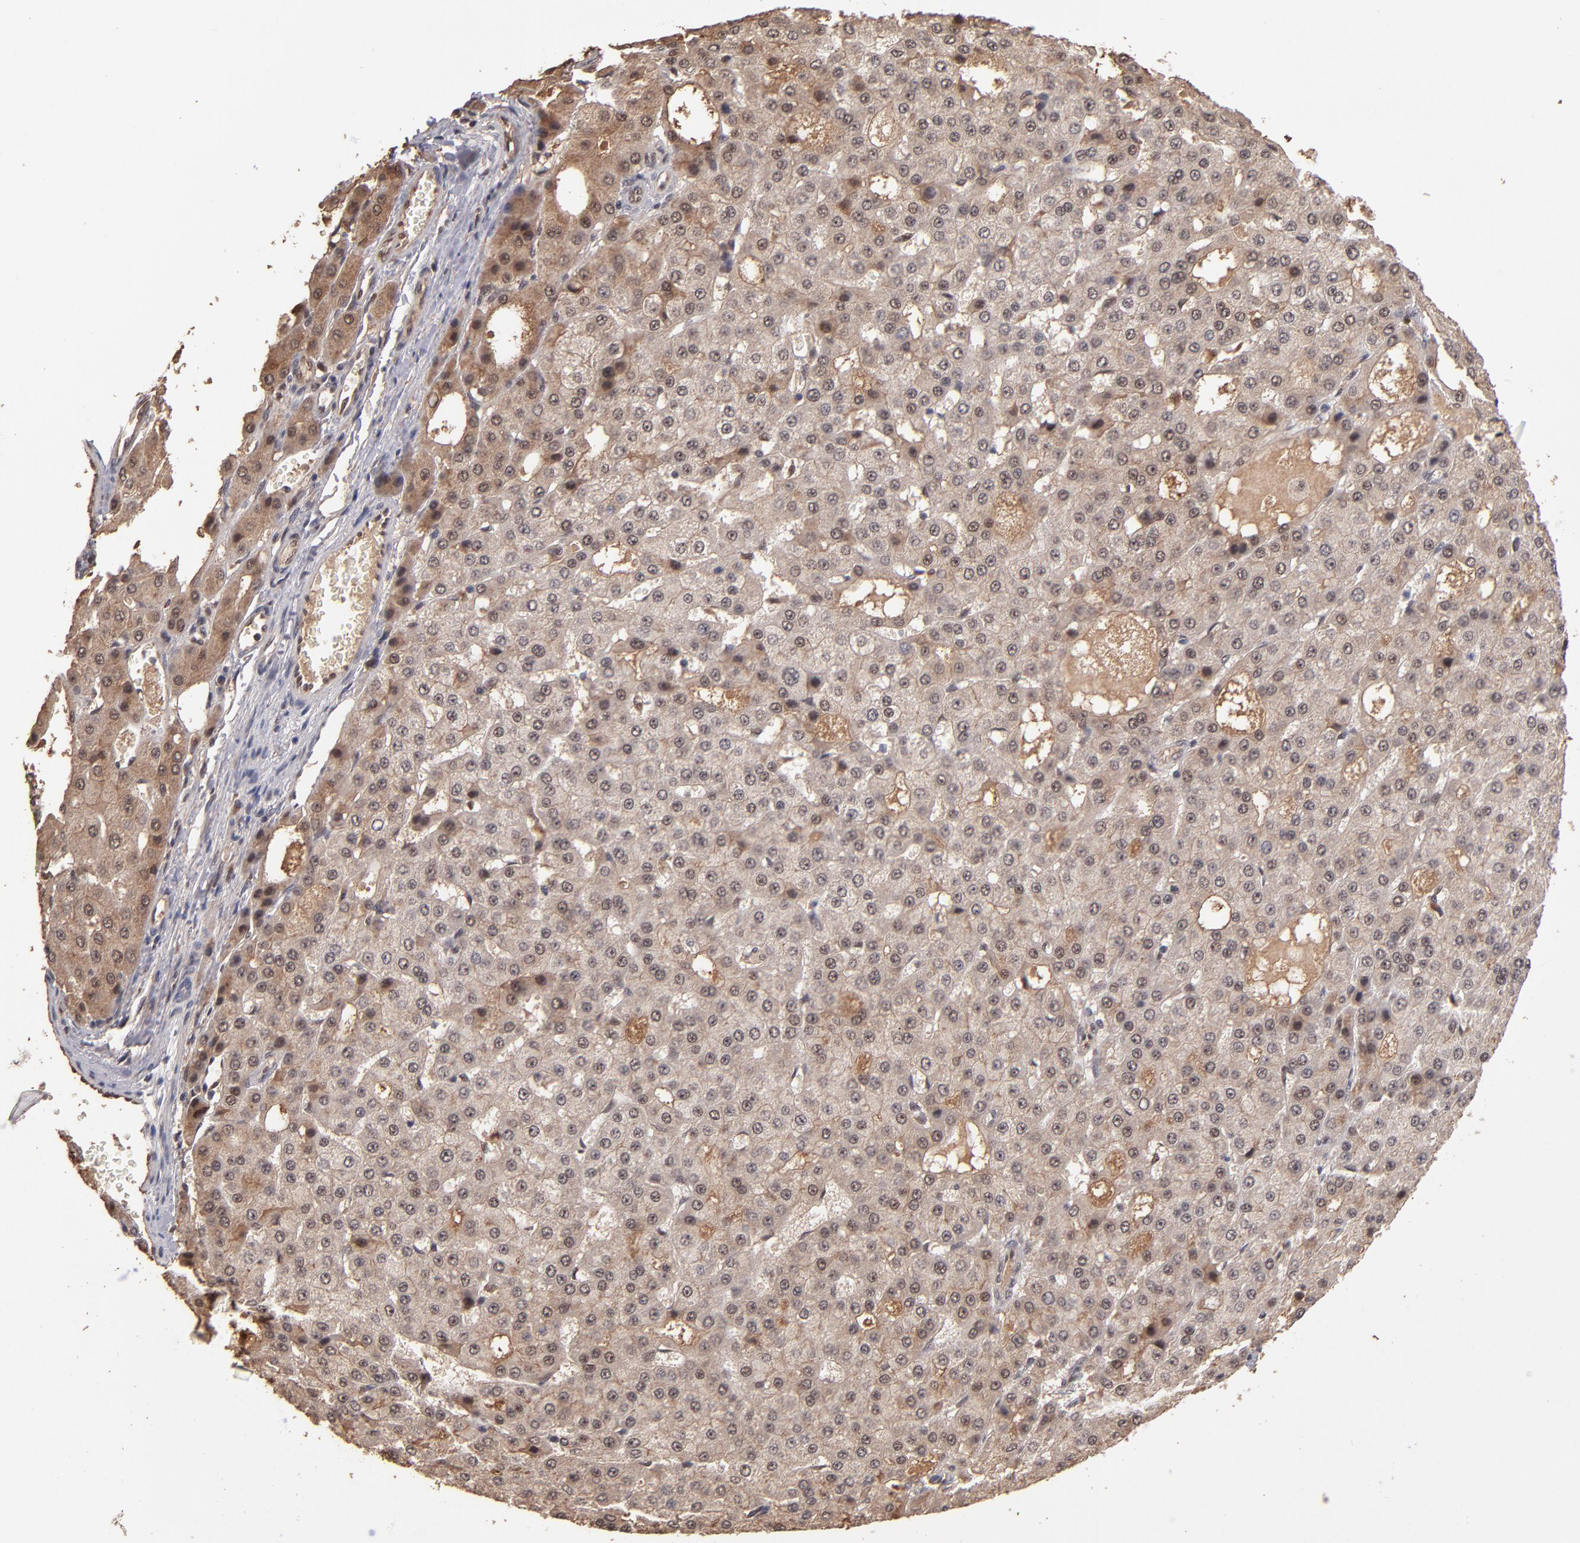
{"staining": {"intensity": "weak", "quantity": ">75%", "location": "cytoplasmic/membranous,nuclear"}, "tissue": "liver cancer", "cell_type": "Tumor cells", "image_type": "cancer", "snomed": [{"axis": "morphology", "description": "Carcinoma, Hepatocellular, NOS"}, {"axis": "topography", "description": "Liver"}], "caption": "Weak cytoplasmic/membranous and nuclear staining is present in about >75% of tumor cells in liver cancer. (Stains: DAB (3,3'-diaminobenzidine) in brown, nuclei in blue, Microscopy: brightfield microscopy at high magnification).", "gene": "EAPP", "patient": {"sex": "male", "age": 47}}